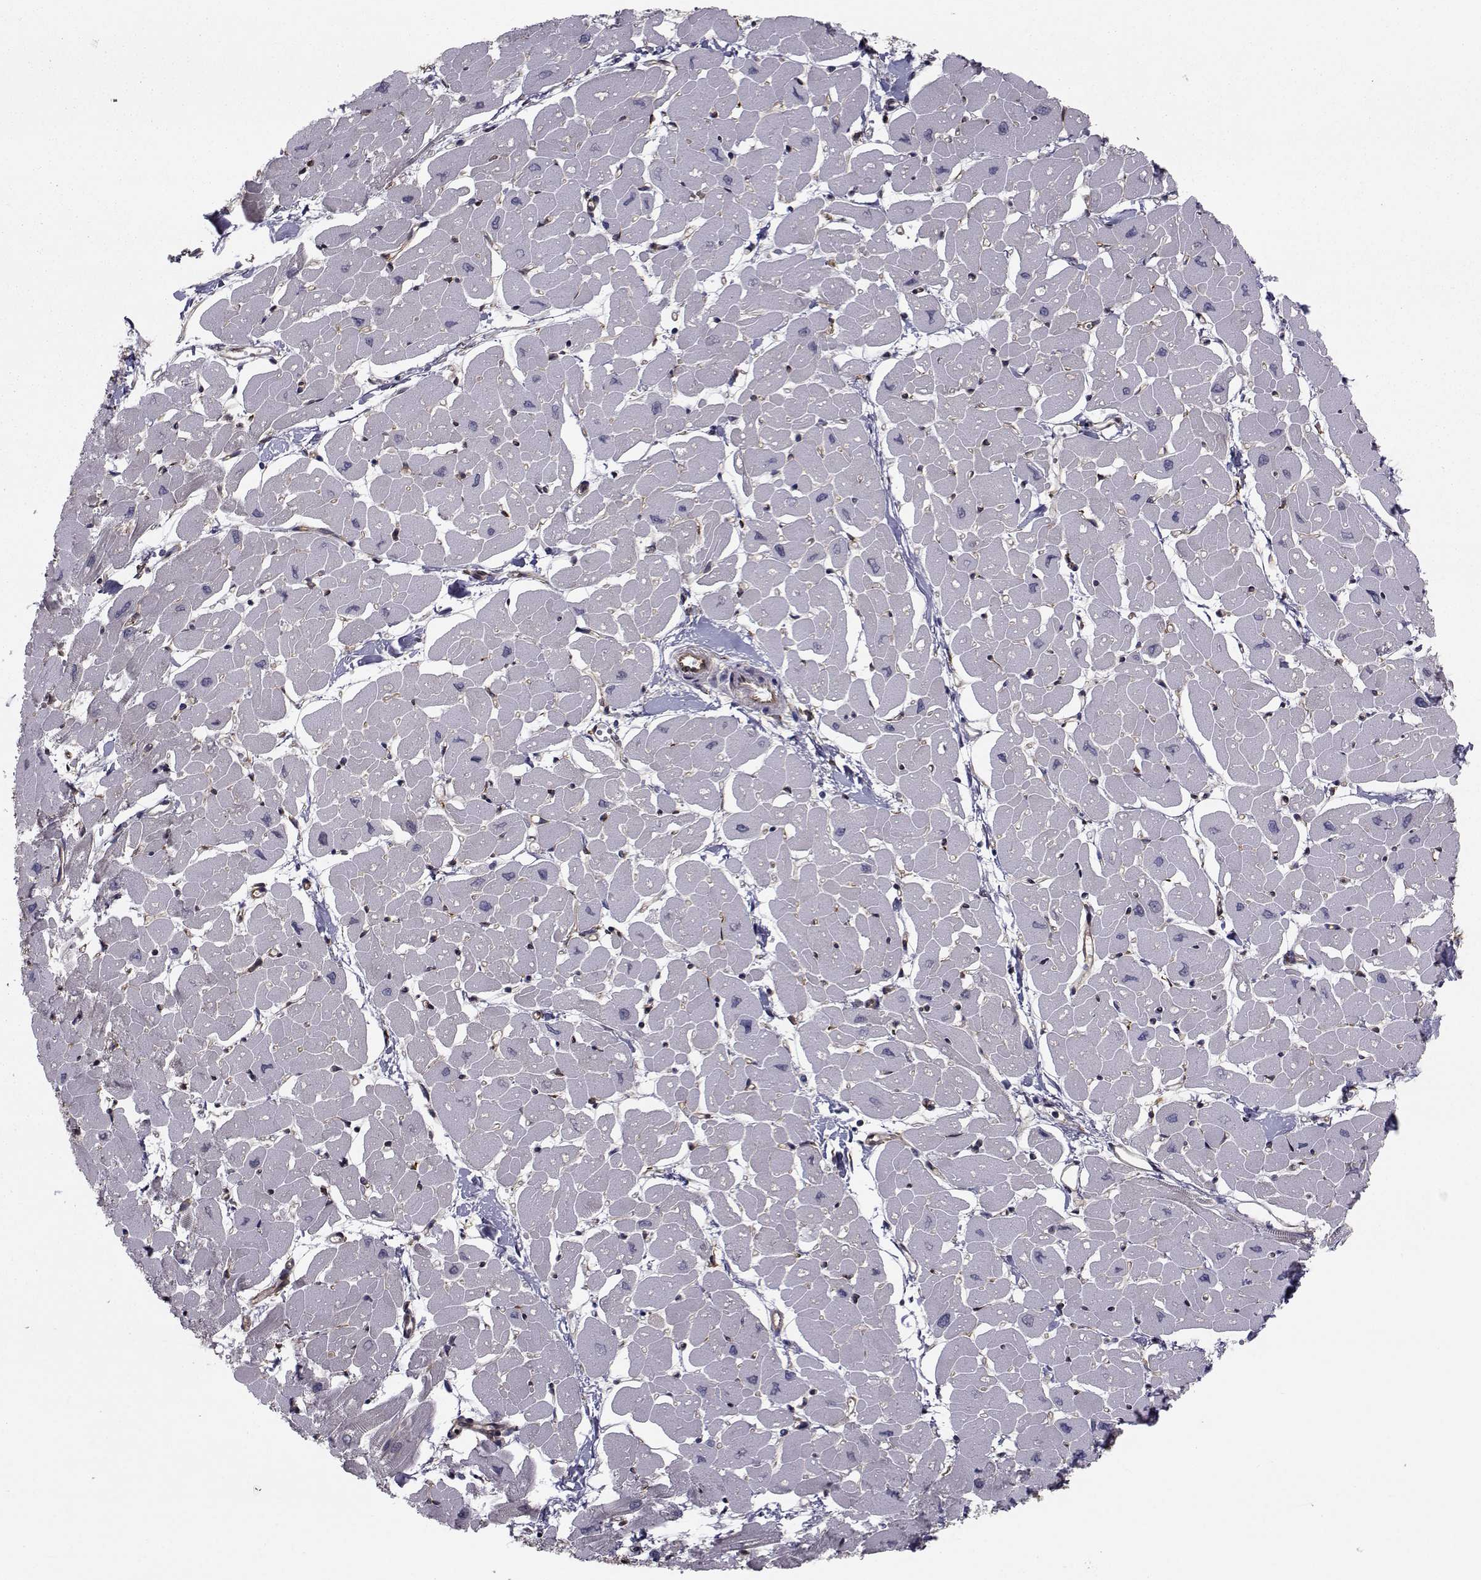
{"staining": {"intensity": "negative", "quantity": "none", "location": "none"}, "tissue": "heart muscle", "cell_type": "Cardiomyocytes", "image_type": "normal", "snomed": [{"axis": "morphology", "description": "Normal tissue, NOS"}, {"axis": "topography", "description": "Heart"}], "caption": "The micrograph displays no significant positivity in cardiomyocytes of heart muscle. Brightfield microscopy of IHC stained with DAB (brown) and hematoxylin (blue), captured at high magnification.", "gene": "TRIP10", "patient": {"sex": "male", "age": 57}}